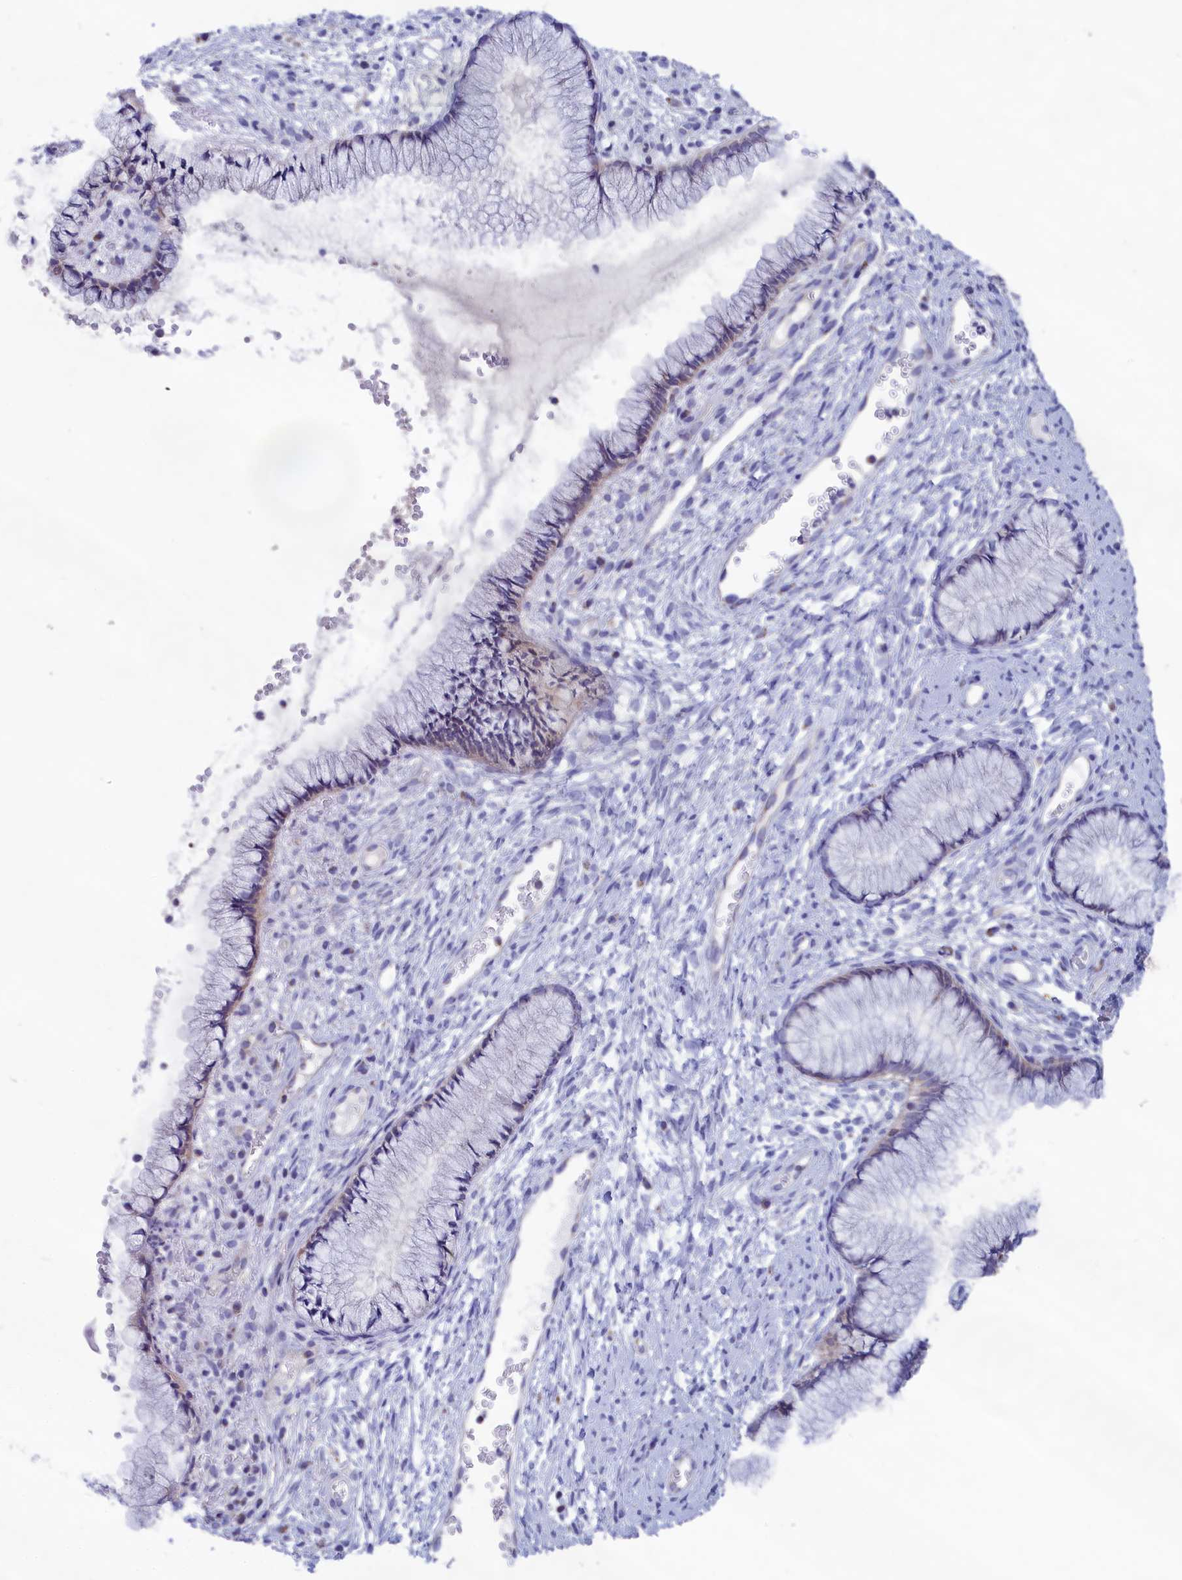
{"staining": {"intensity": "negative", "quantity": "none", "location": "none"}, "tissue": "cervix", "cell_type": "Glandular cells", "image_type": "normal", "snomed": [{"axis": "morphology", "description": "Normal tissue, NOS"}, {"axis": "topography", "description": "Cervix"}], "caption": "Cervix stained for a protein using IHC shows no staining glandular cells.", "gene": "PRDM12", "patient": {"sex": "female", "age": 42}}